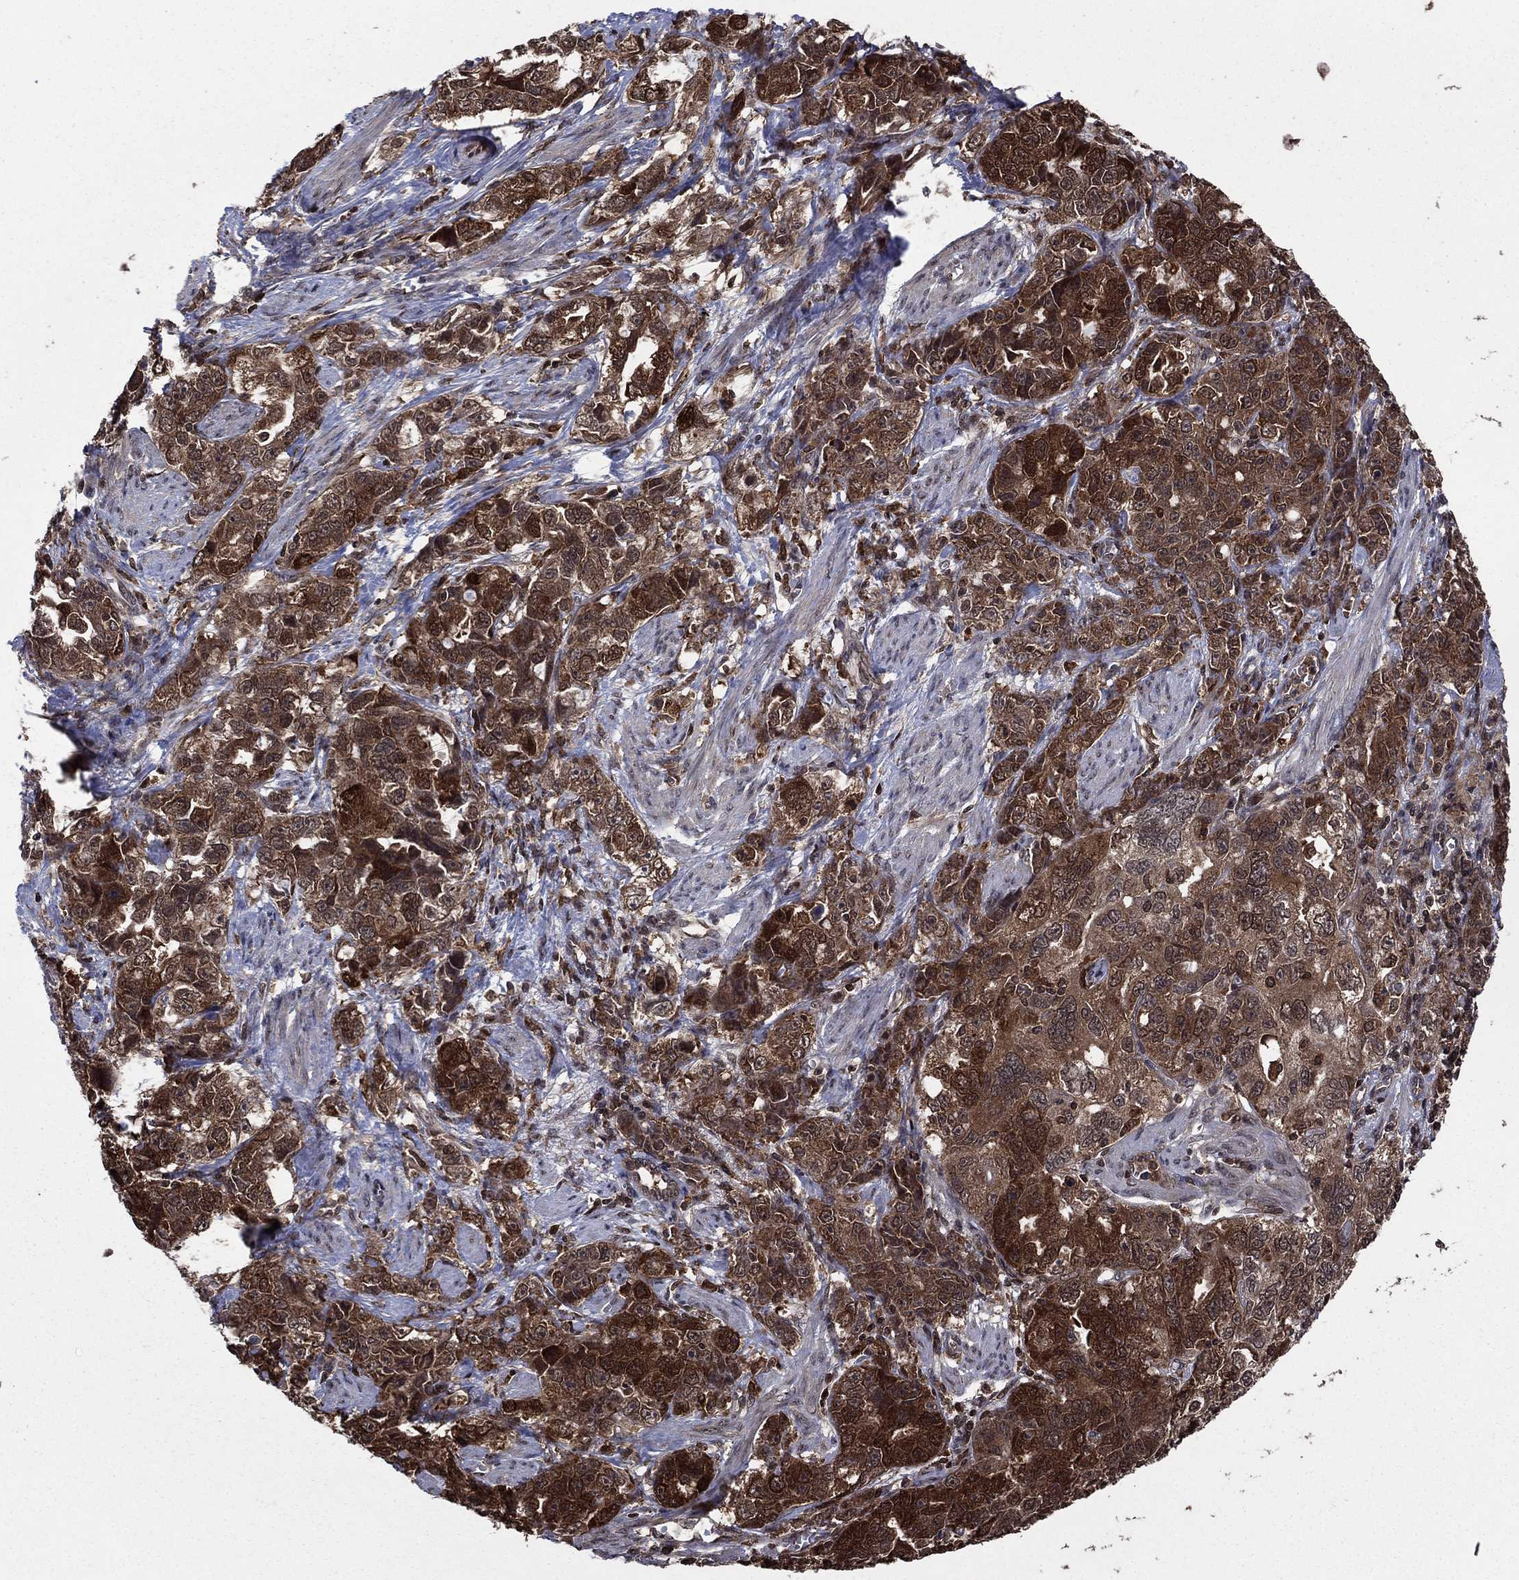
{"staining": {"intensity": "strong", "quantity": "25%-75%", "location": "cytoplasmic/membranous,nuclear"}, "tissue": "ovarian cancer", "cell_type": "Tumor cells", "image_type": "cancer", "snomed": [{"axis": "morphology", "description": "Cystadenocarcinoma, serous, NOS"}, {"axis": "topography", "description": "Ovary"}], "caption": "A brown stain highlights strong cytoplasmic/membranous and nuclear staining of a protein in human ovarian cancer tumor cells. The staining is performed using DAB brown chromogen to label protein expression. The nuclei are counter-stained blue using hematoxylin.", "gene": "CACYBP", "patient": {"sex": "female", "age": 51}}